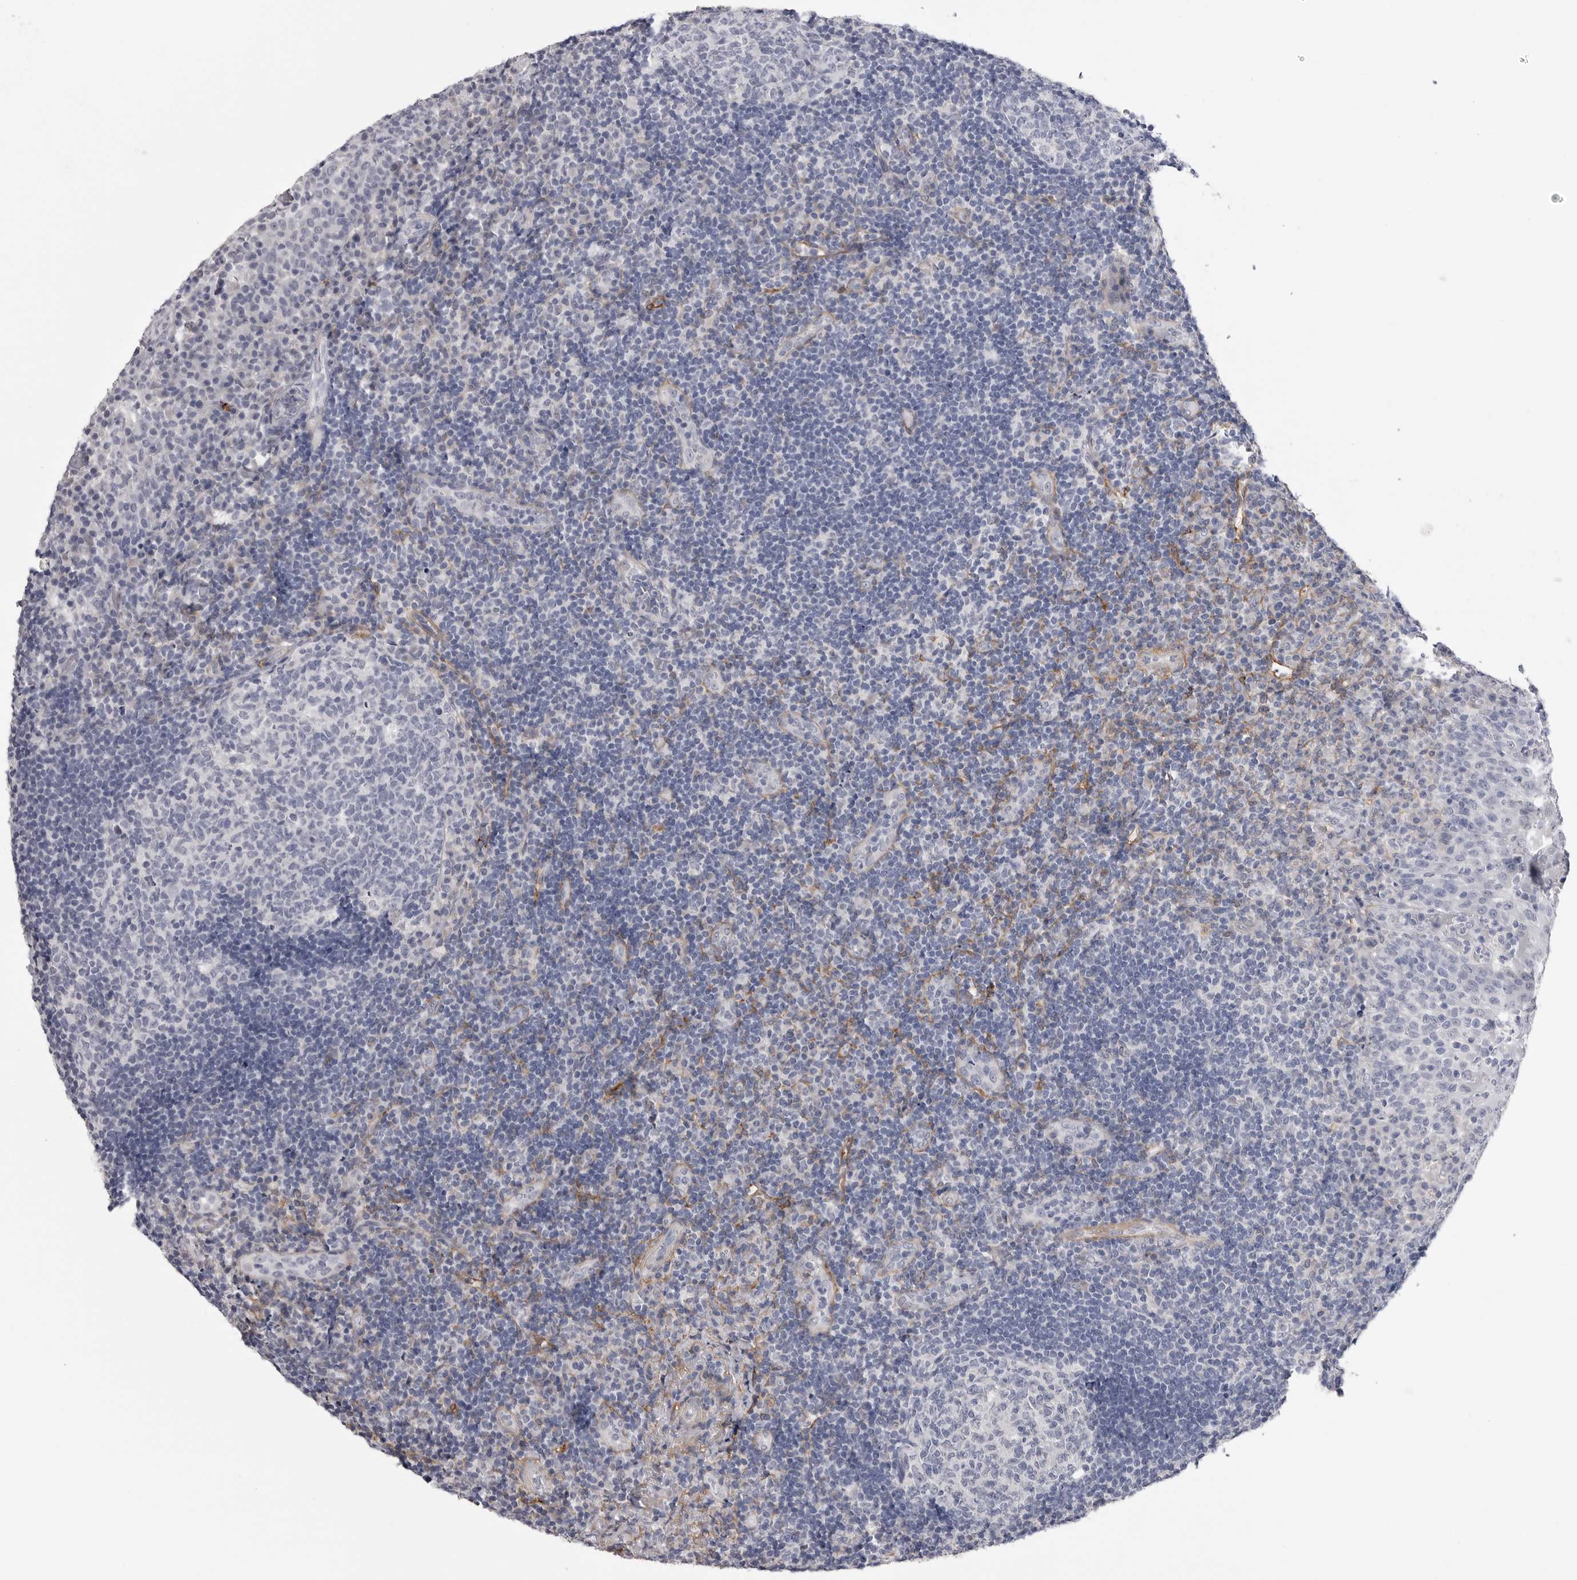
{"staining": {"intensity": "negative", "quantity": "none", "location": "none"}, "tissue": "tonsil", "cell_type": "Germinal center cells", "image_type": "normal", "snomed": [{"axis": "morphology", "description": "Normal tissue, NOS"}, {"axis": "topography", "description": "Tonsil"}], "caption": "An immunohistochemistry (IHC) photomicrograph of benign tonsil is shown. There is no staining in germinal center cells of tonsil. The staining is performed using DAB (3,3'-diaminobenzidine) brown chromogen with nuclei counter-stained in using hematoxylin.", "gene": "AKAP12", "patient": {"sex": "female", "age": 40}}